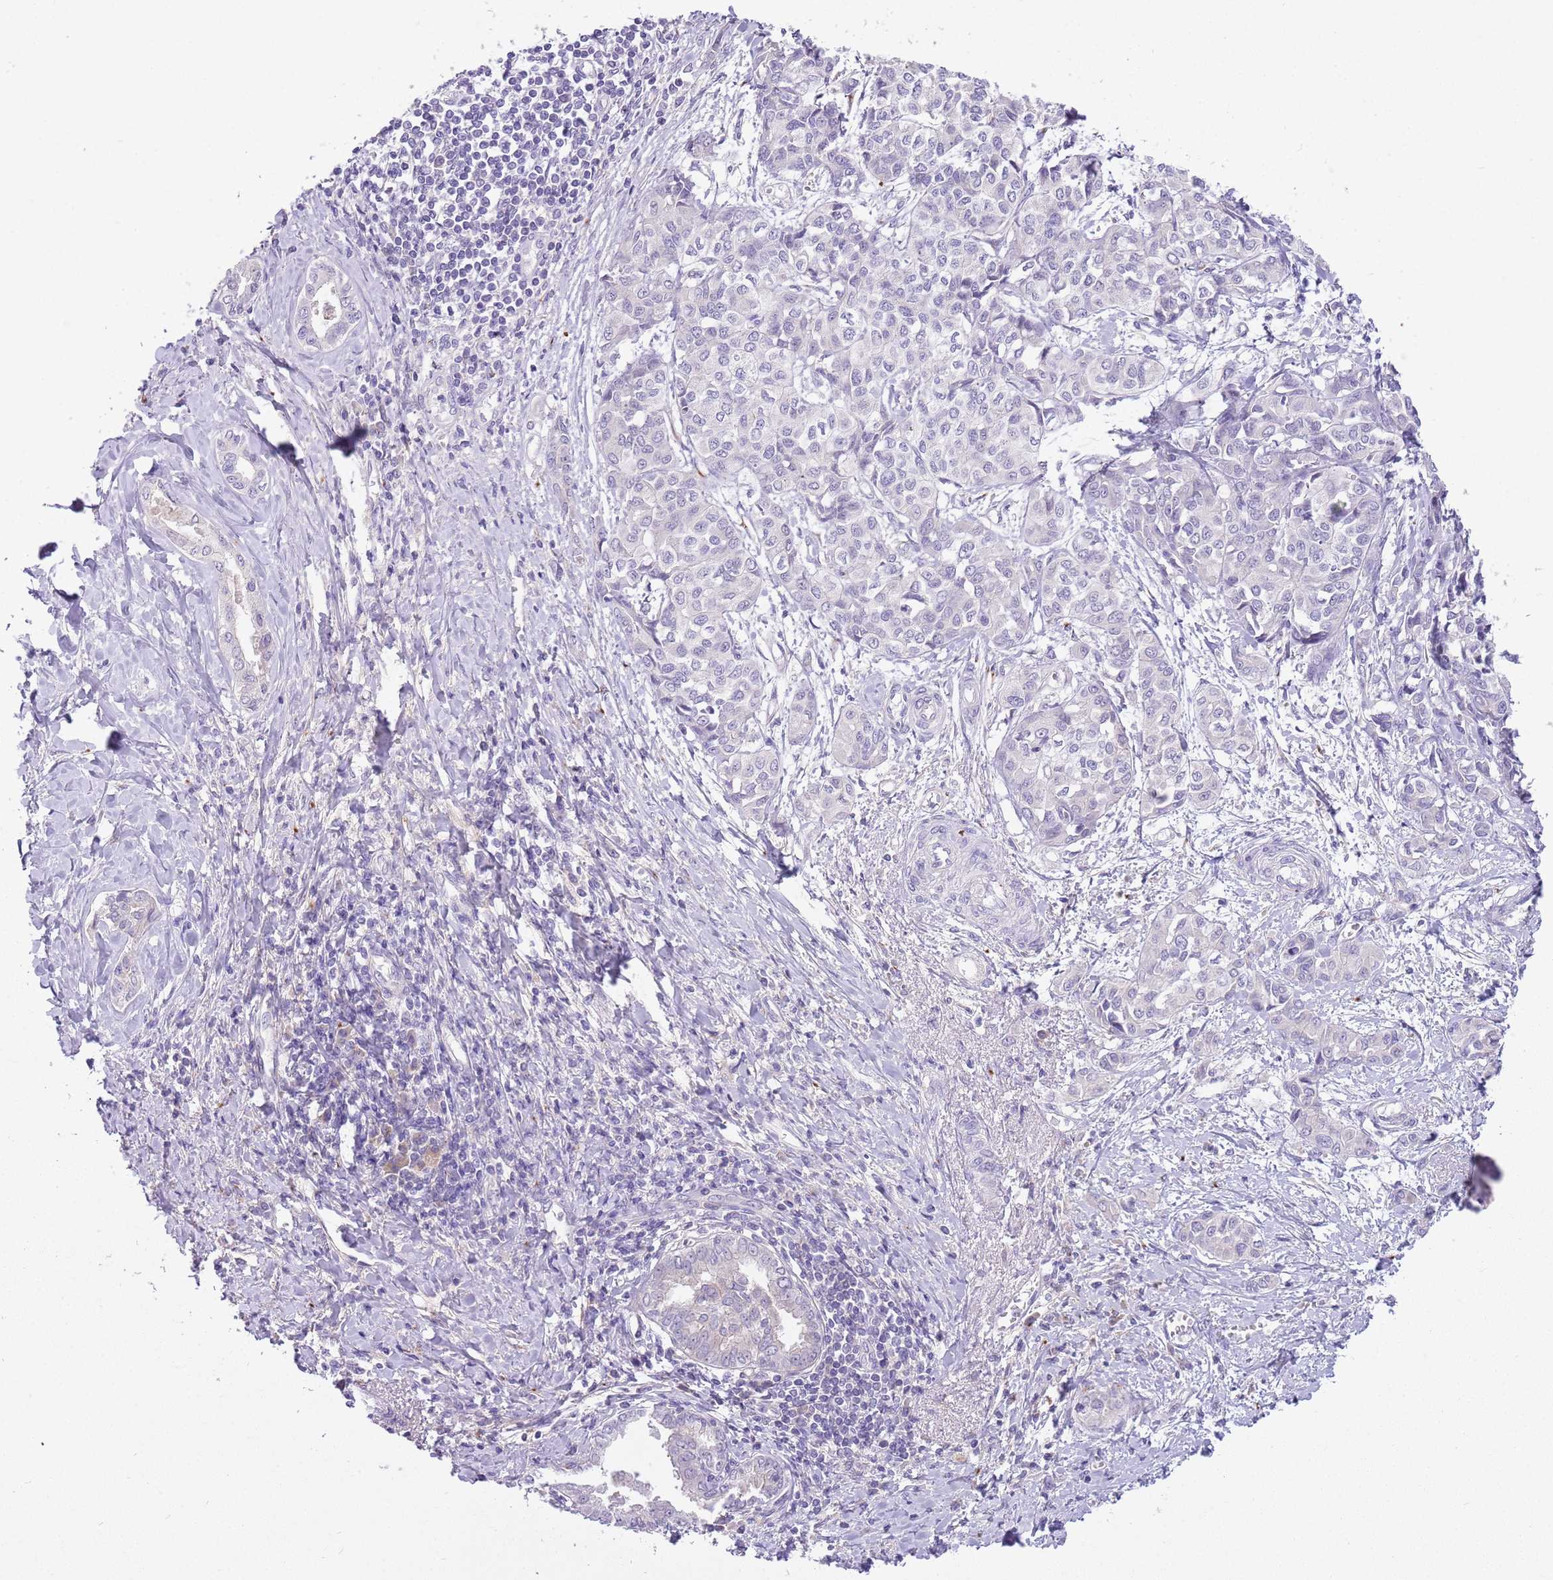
{"staining": {"intensity": "negative", "quantity": "none", "location": "none"}, "tissue": "liver cancer", "cell_type": "Tumor cells", "image_type": "cancer", "snomed": [{"axis": "morphology", "description": "Cholangiocarcinoma"}, {"axis": "topography", "description": "Liver"}], "caption": "A micrograph of liver cancer (cholangiocarcinoma) stained for a protein displays no brown staining in tumor cells. Nuclei are stained in blue.", "gene": "CFAP73", "patient": {"sex": "female", "age": 77}}